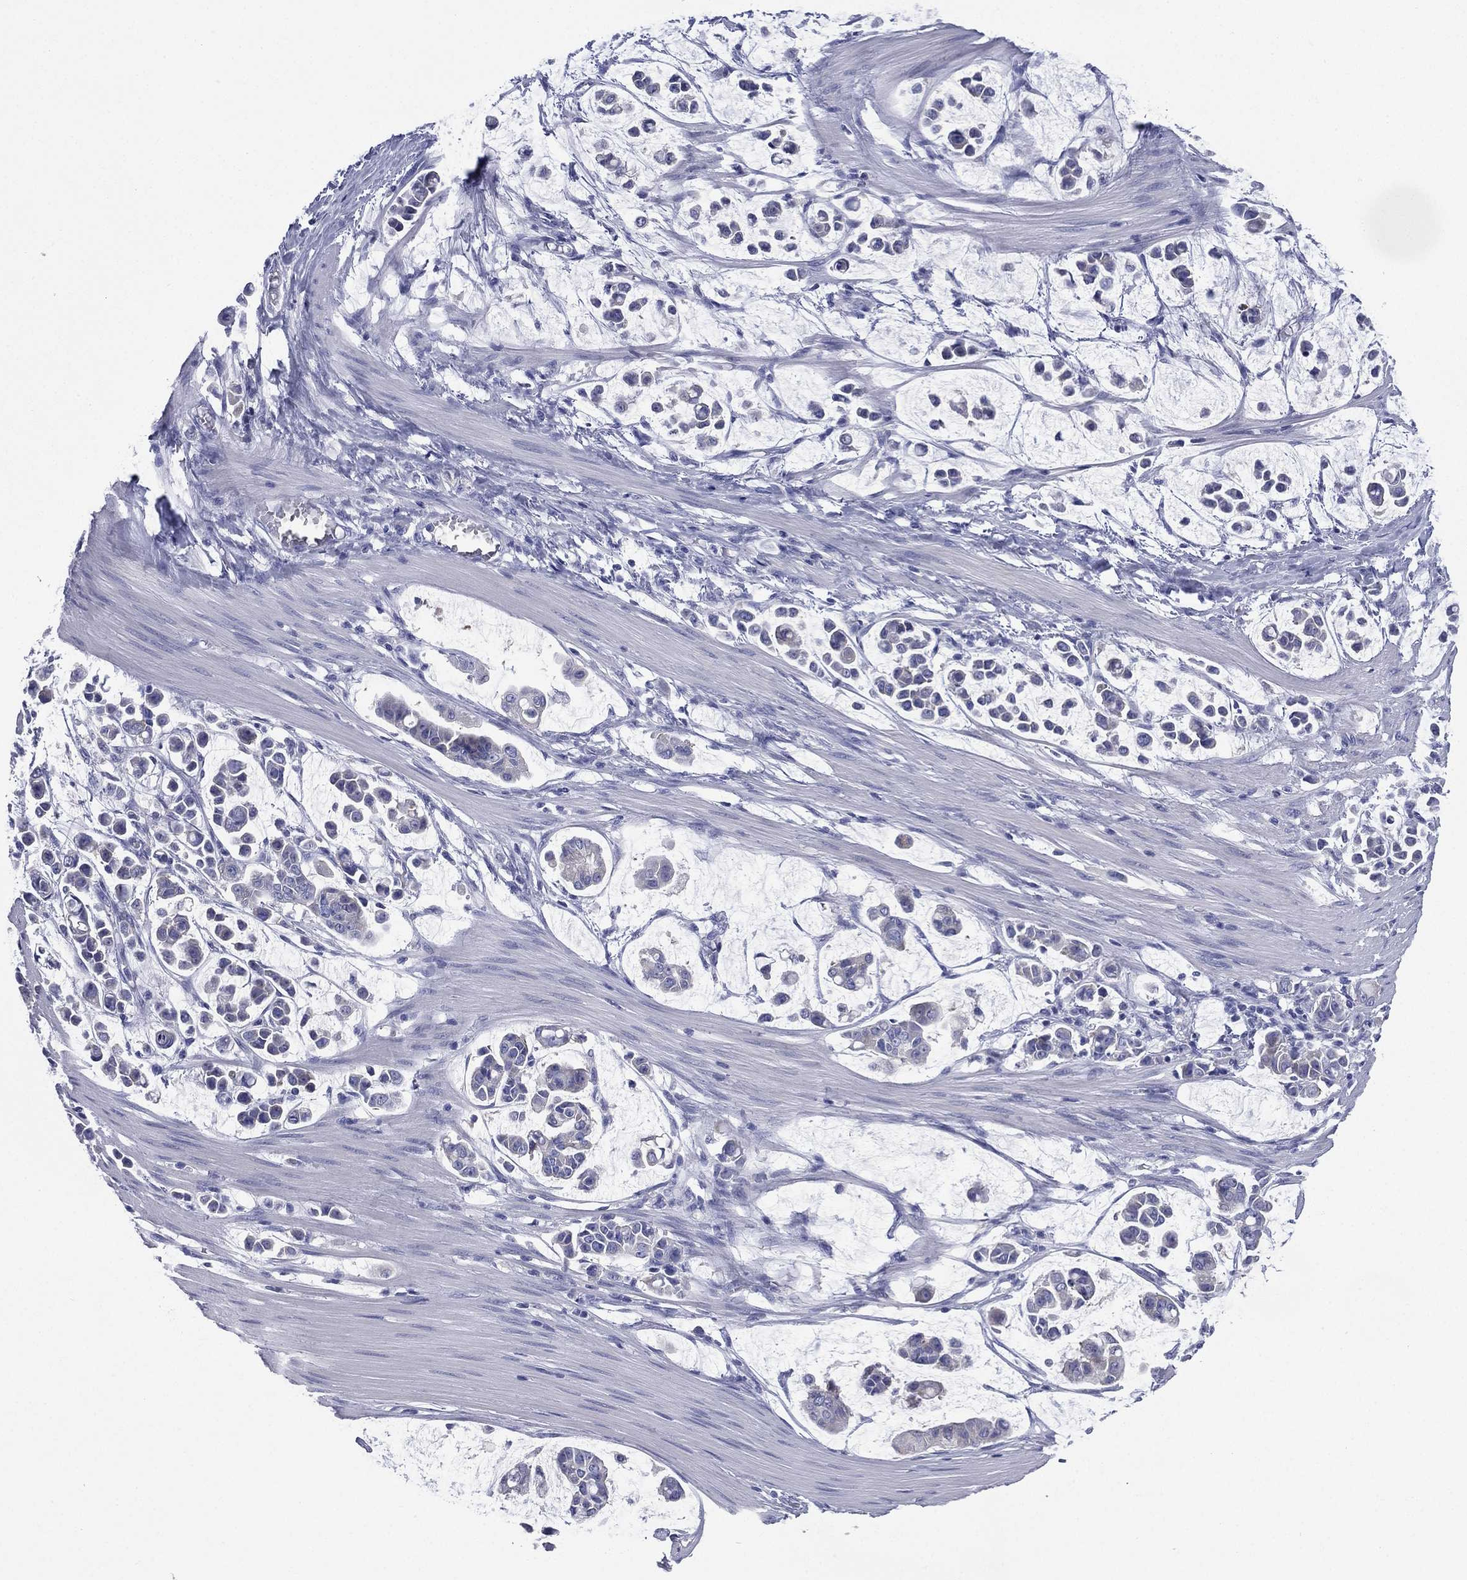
{"staining": {"intensity": "negative", "quantity": "none", "location": "none"}, "tissue": "stomach cancer", "cell_type": "Tumor cells", "image_type": "cancer", "snomed": [{"axis": "morphology", "description": "Adenocarcinoma, NOS"}, {"axis": "topography", "description": "Stomach"}], "caption": "High magnification brightfield microscopy of stomach cancer (adenocarcinoma) stained with DAB (brown) and counterstained with hematoxylin (blue): tumor cells show no significant expression. (Brightfield microscopy of DAB (3,3'-diaminobenzidine) IHC at high magnification).", "gene": "FCER2", "patient": {"sex": "male", "age": 82}}